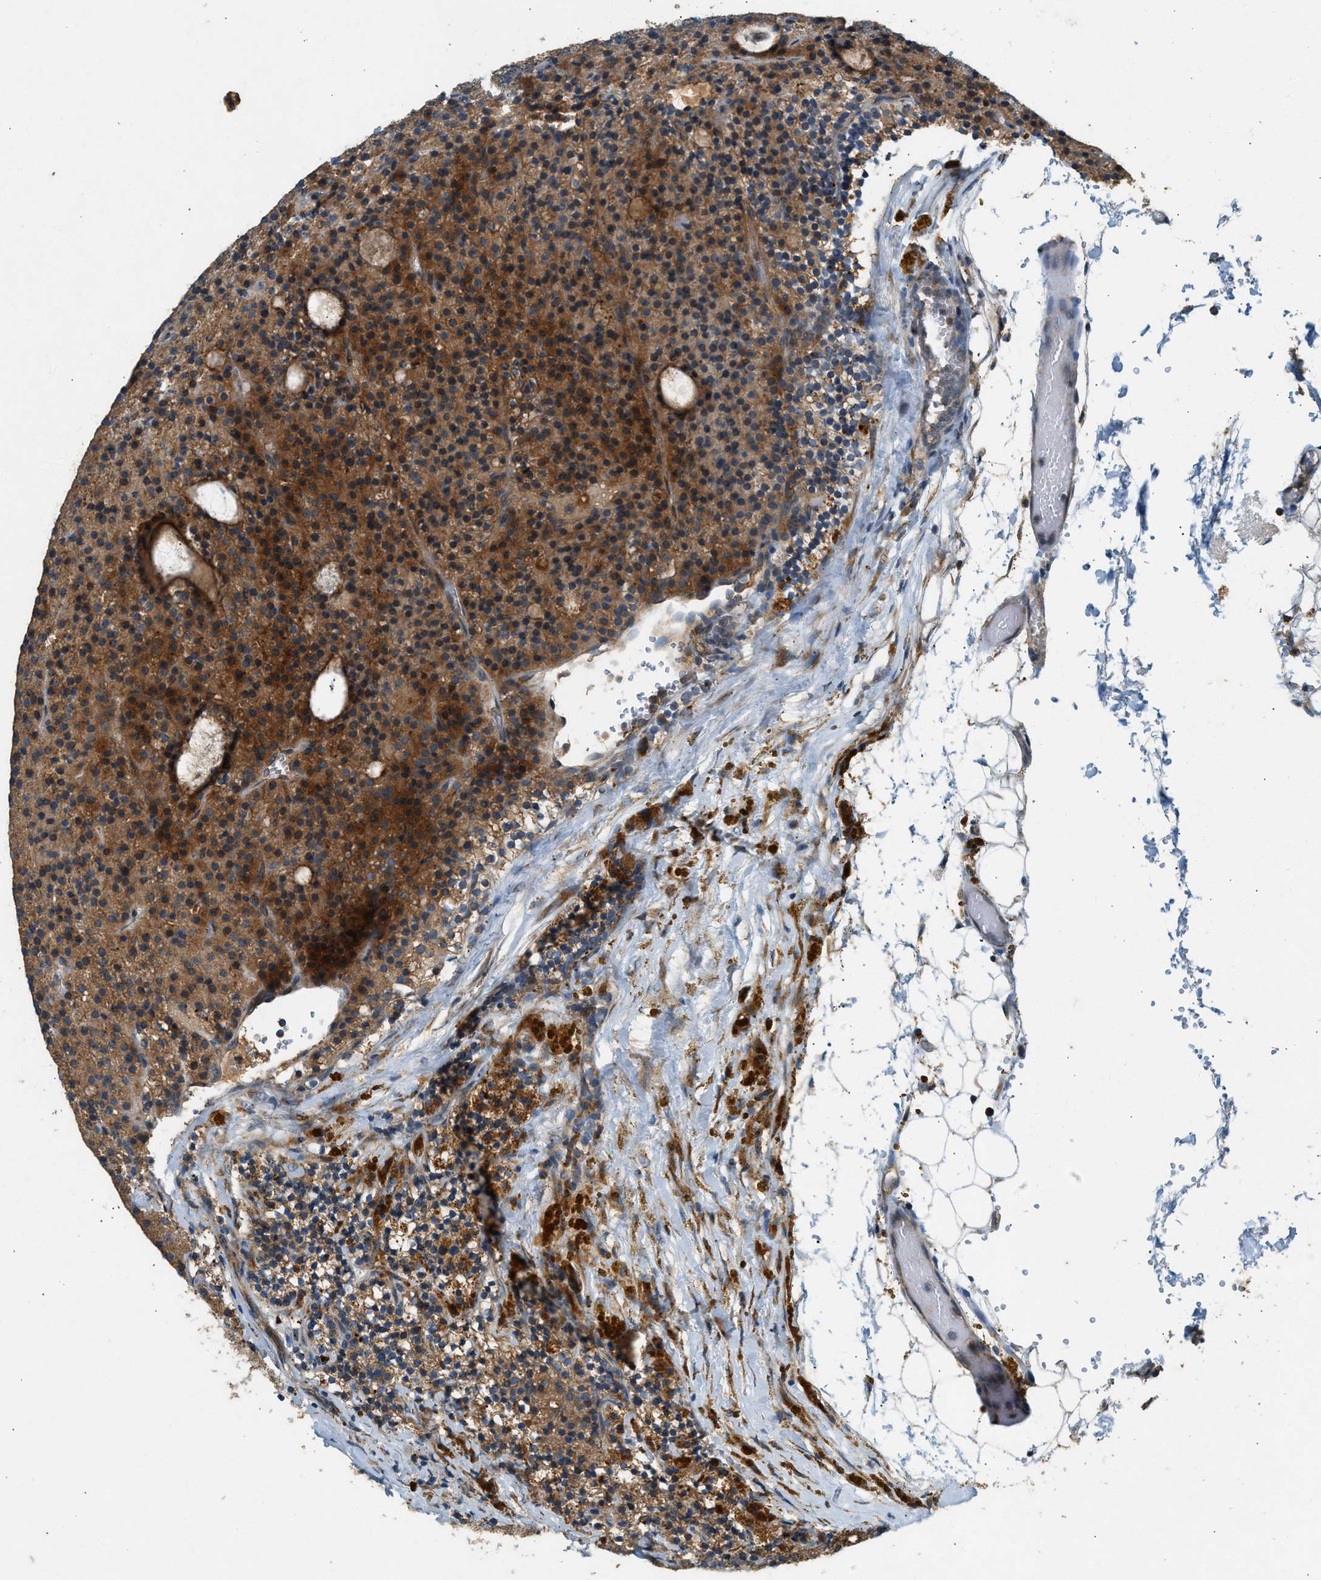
{"staining": {"intensity": "moderate", "quantity": ">75%", "location": "cytoplasmic/membranous"}, "tissue": "parathyroid gland", "cell_type": "Glandular cells", "image_type": "normal", "snomed": [{"axis": "morphology", "description": "Normal tissue, NOS"}, {"axis": "morphology", "description": "Adenoma, NOS"}, {"axis": "topography", "description": "Parathyroid gland"}], "caption": "Moderate cytoplasmic/membranous protein expression is seen in approximately >75% of glandular cells in parathyroid gland.", "gene": "CTSB", "patient": {"sex": "male", "age": 75}}